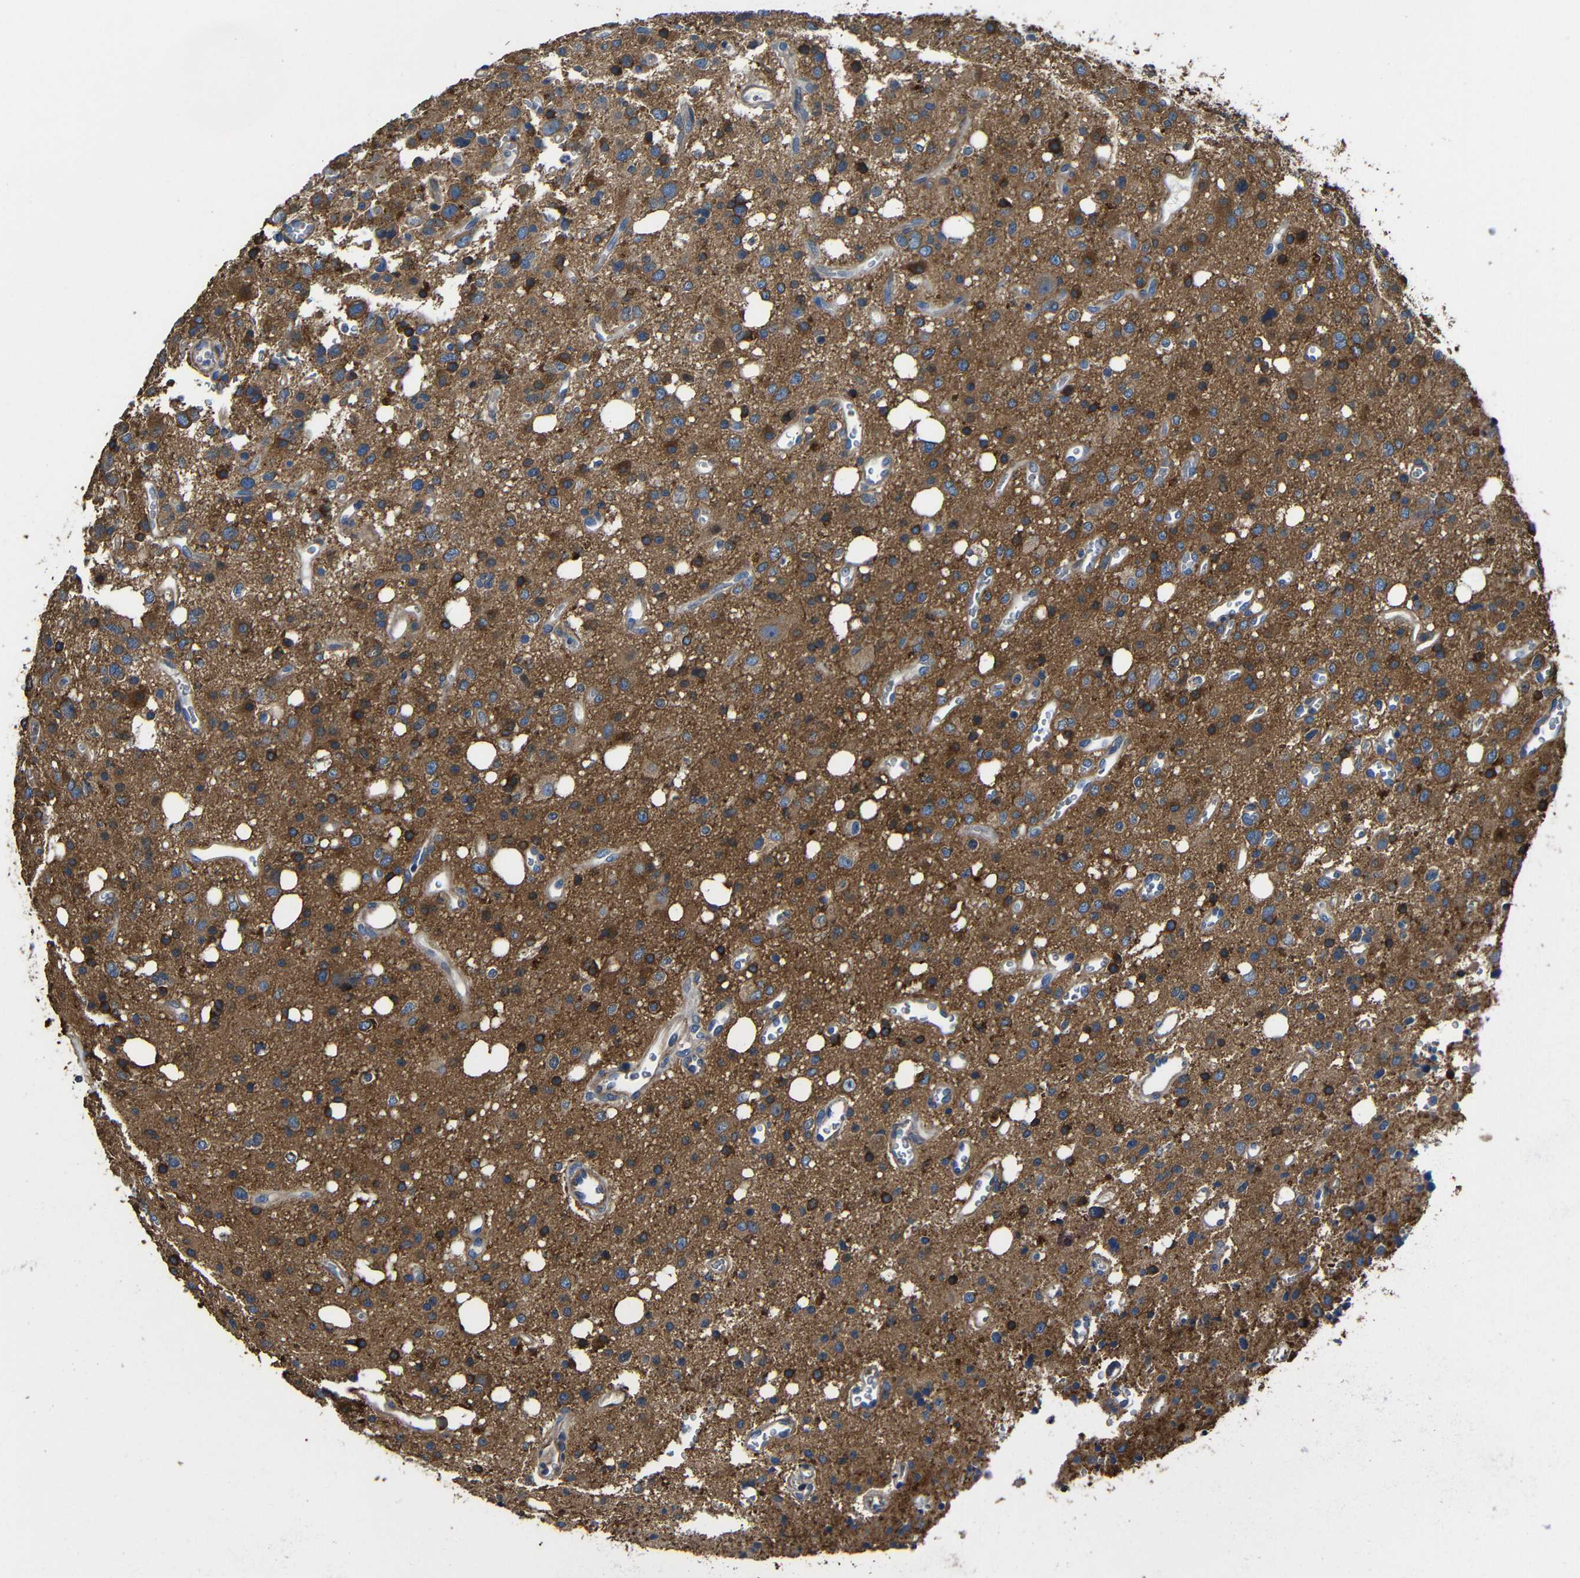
{"staining": {"intensity": "moderate", "quantity": ">75%", "location": "cytoplasmic/membranous"}, "tissue": "glioma", "cell_type": "Tumor cells", "image_type": "cancer", "snomed": [{"axis": "morphology", "description": "Glioma, malignant, High grade"}, {"axis": "topography", "description": "Brain"}], "caption": "Moderate cytoplasmic/membranous staining for a protein is seen in about >75% of tumor cells of malignant glioma (high-grade) using immunohistochemistry.", "gene": "GDI1", "patient": {"sex": "male", "age": 47}}